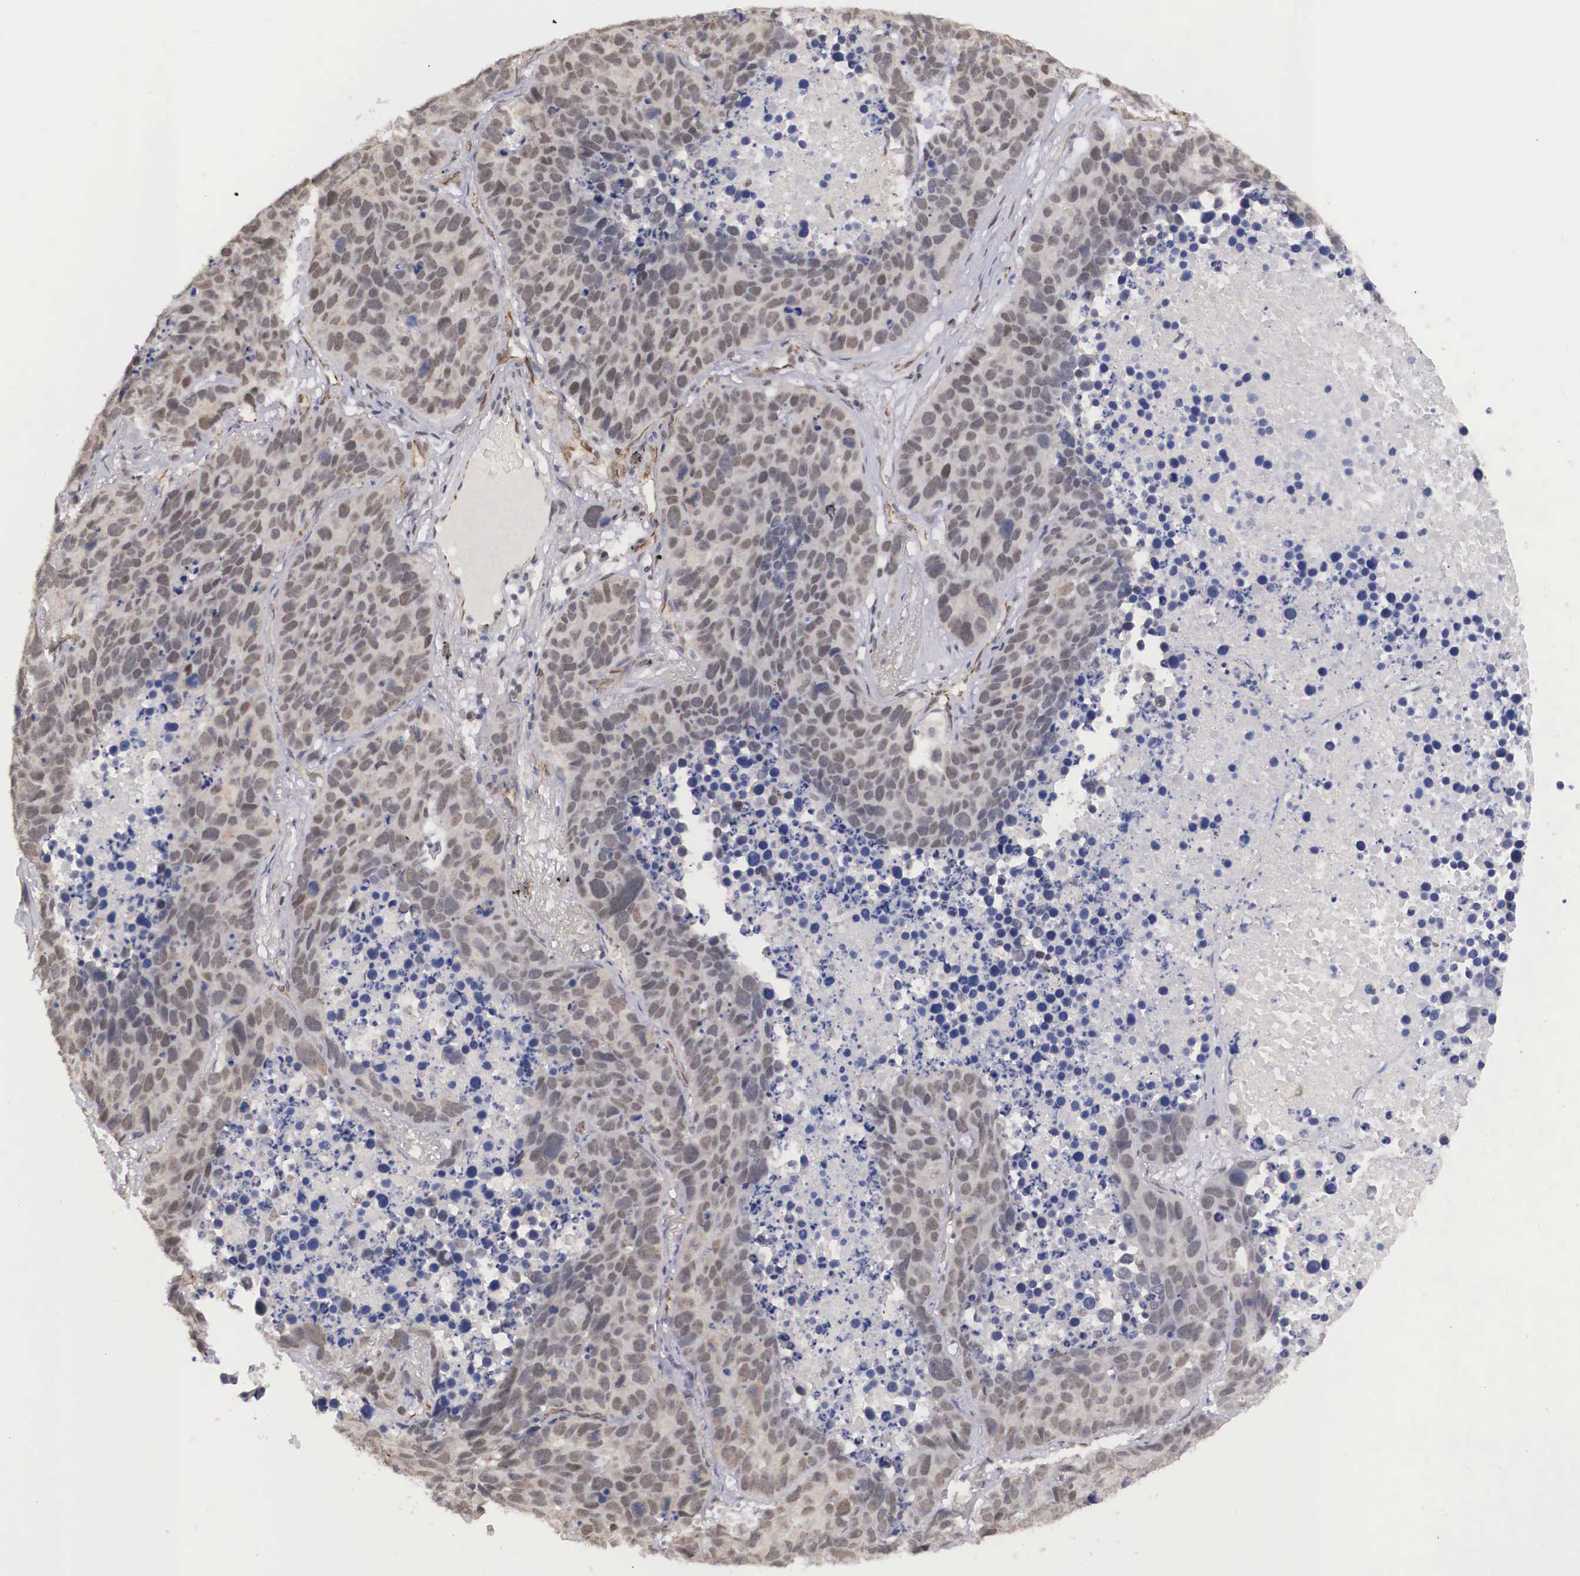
{"staining": {"intensity": "weak", "quantity": "25%-75%", "location": "nuclear"}, "tissue": "lung cancer", "cell_type": "Tumor cells", "image_type": "cancer", "snomed": [{"axis": "morphology", "description": "Carcinoid, malignant, NOS"}, {"axis": "topography", "description": "Lung"}], "caption": "A photomicrograph of malignant carcinoid (lung) stained for a protein reveals weak nuclear brown staining in tumor cells.", "gene": "MORC2", "patient": {"sex": "male", "age": 60}}